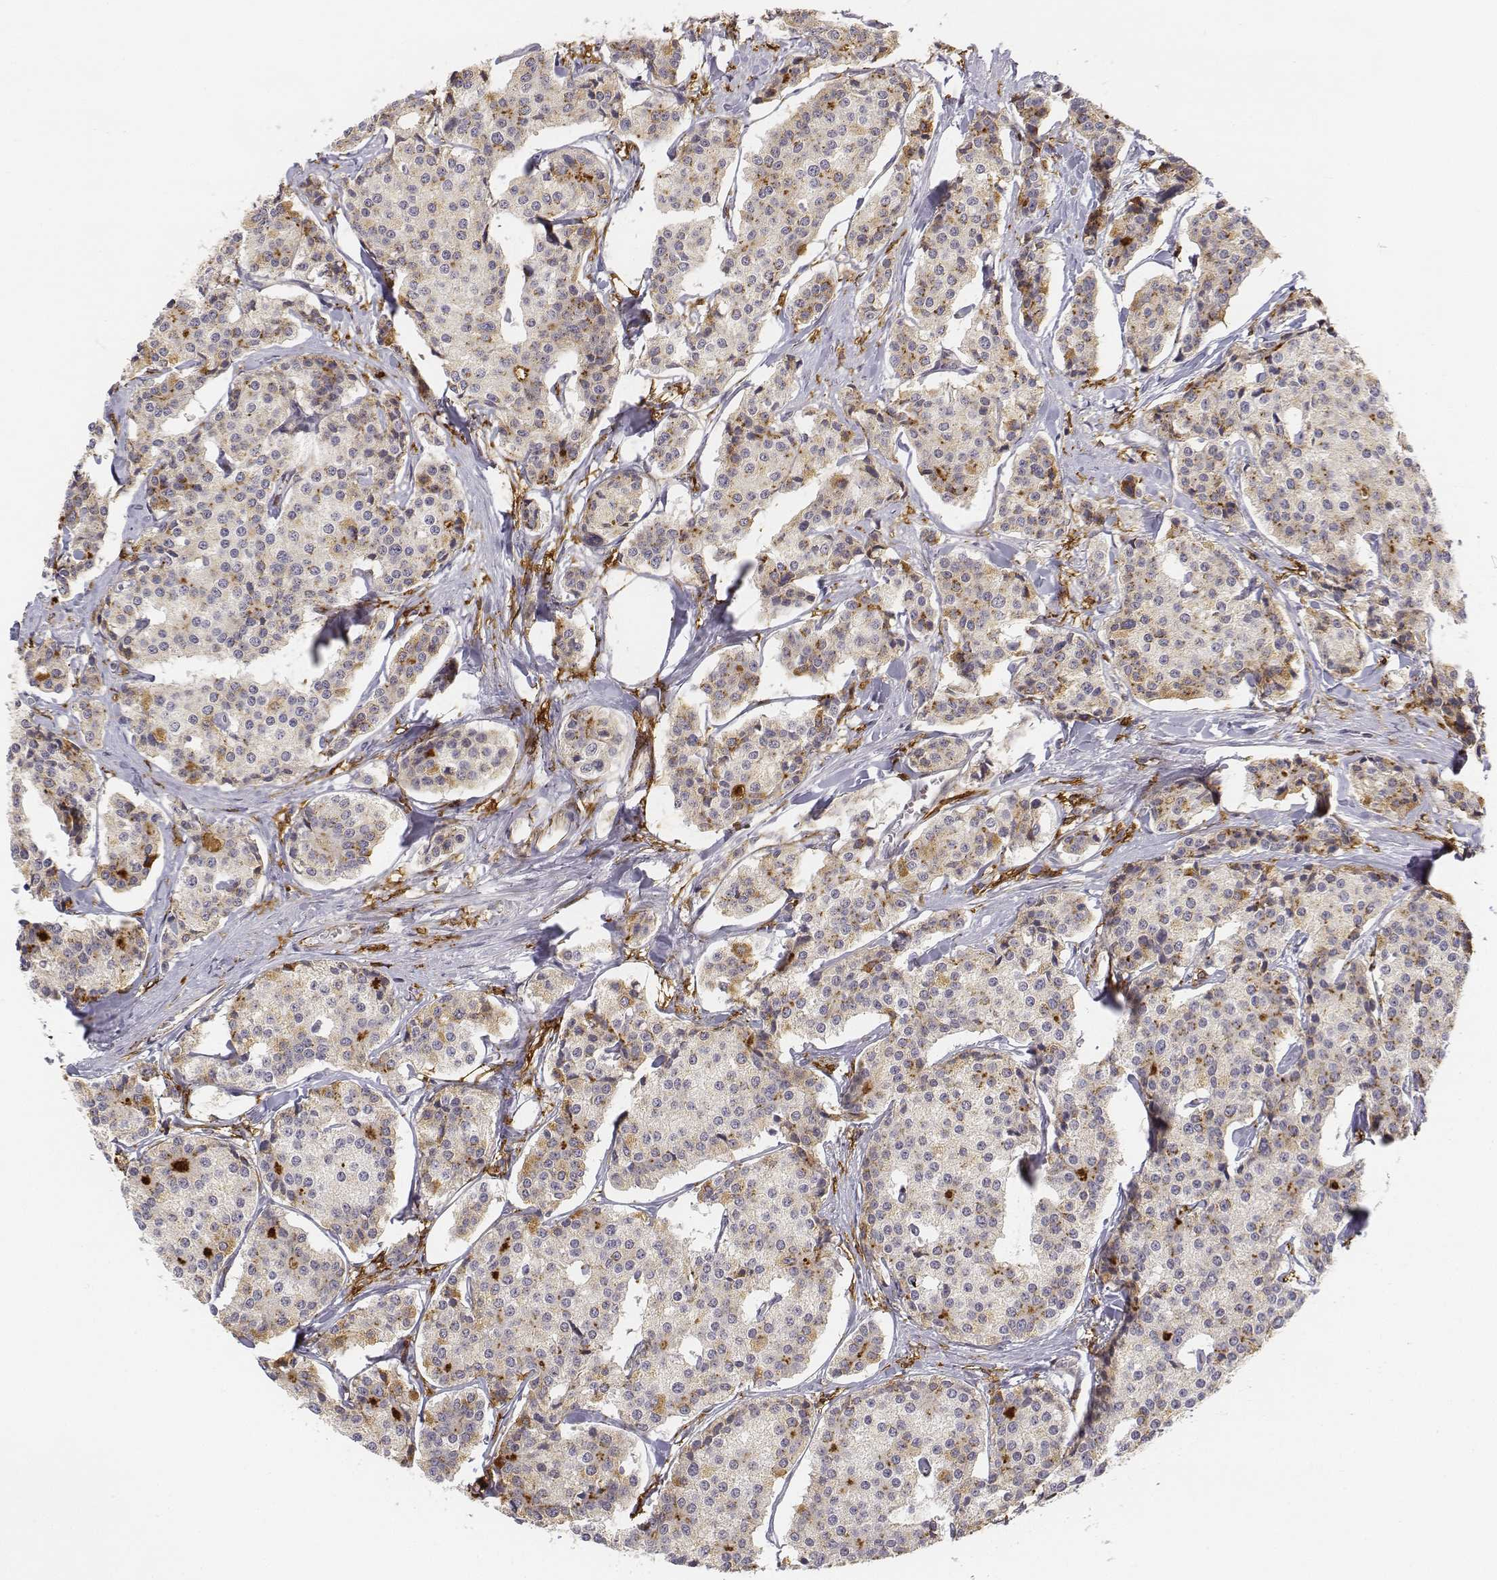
{"staining": {"intensity": "weak", "quantity": "<25%", "location": "cytoplasmic/membranous"}, "tissue": "carcinoid", "cell_type": "Tumor cells", "image_type": "cancer", "snomed": [{"axis": "morphology", "description": "Carcinoid, malignant, NOS"}, {"axis": "topography", "description": "Small intestine"}], "caption": "Immunohistochemical staining of carcinoid displays no significant positivity in tumor cells. Brightfield microscopy of immunohistochemistry (IHC) stained with DAB (3,3'-diaminobenzidine) (brown) and hematoxylin (blue), captured at high magnification.", "gene": "CD14", "patient": {"sex": "female", "age": 65}}